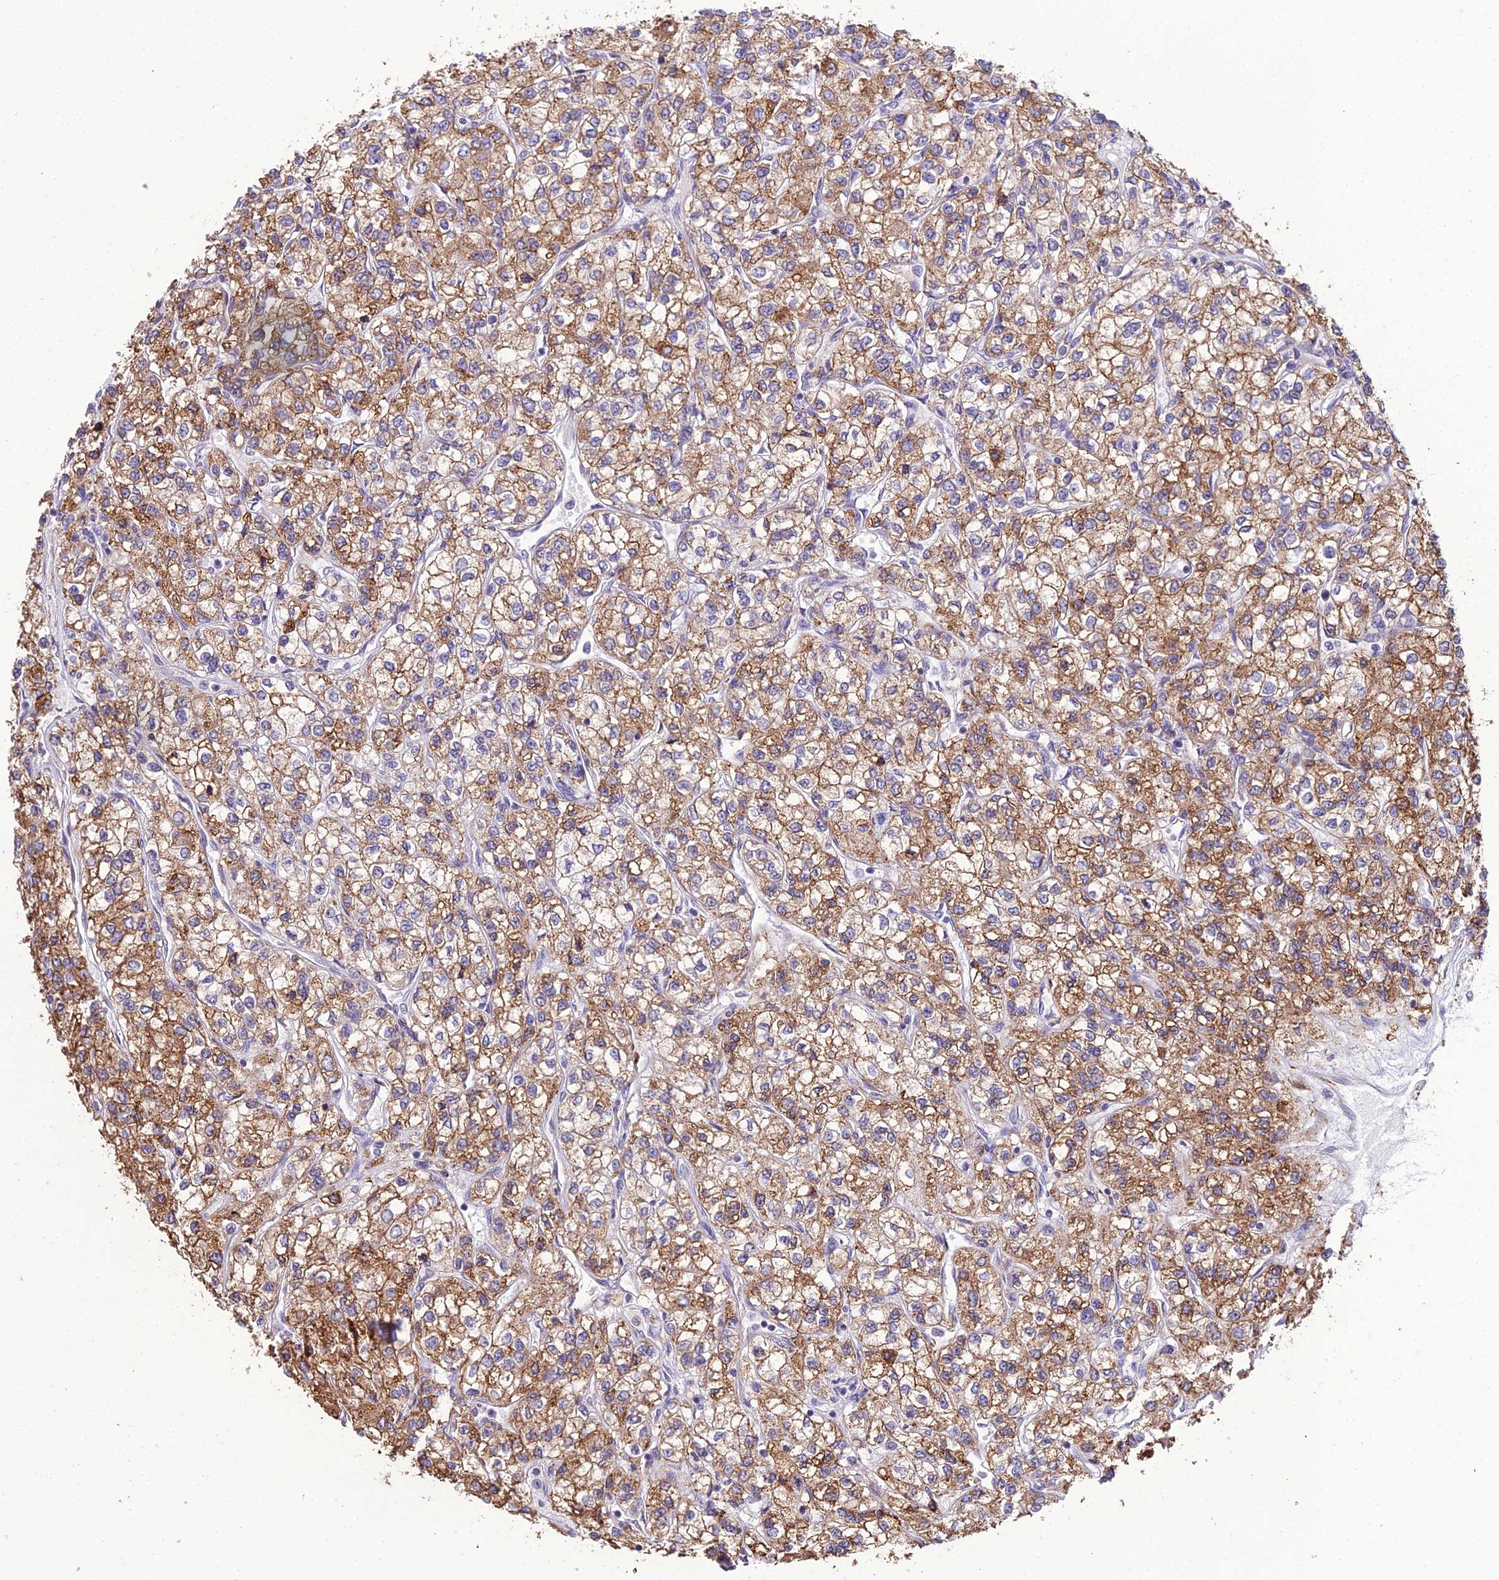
{"staining": {"intensity": "moderate", "quantity": ">75%", "location": "cytoplasmic/membranous"}, "tissue": "renal cancer", "cell_type": "Tumor cells", "image_type": "cancer", "snomed": [{"axis": "morphology", "description": "Adenocarcinoma, NOS"}, {"axis": "topography", "description": "Kidney"}], "caption": "A medium amount of moderate cytoplasmic/membranous staining is present in about >75% of tumor cells in renal cancer tissue.", "gene": "RPS26", "patient": {"sex": "male", "age": 80}}